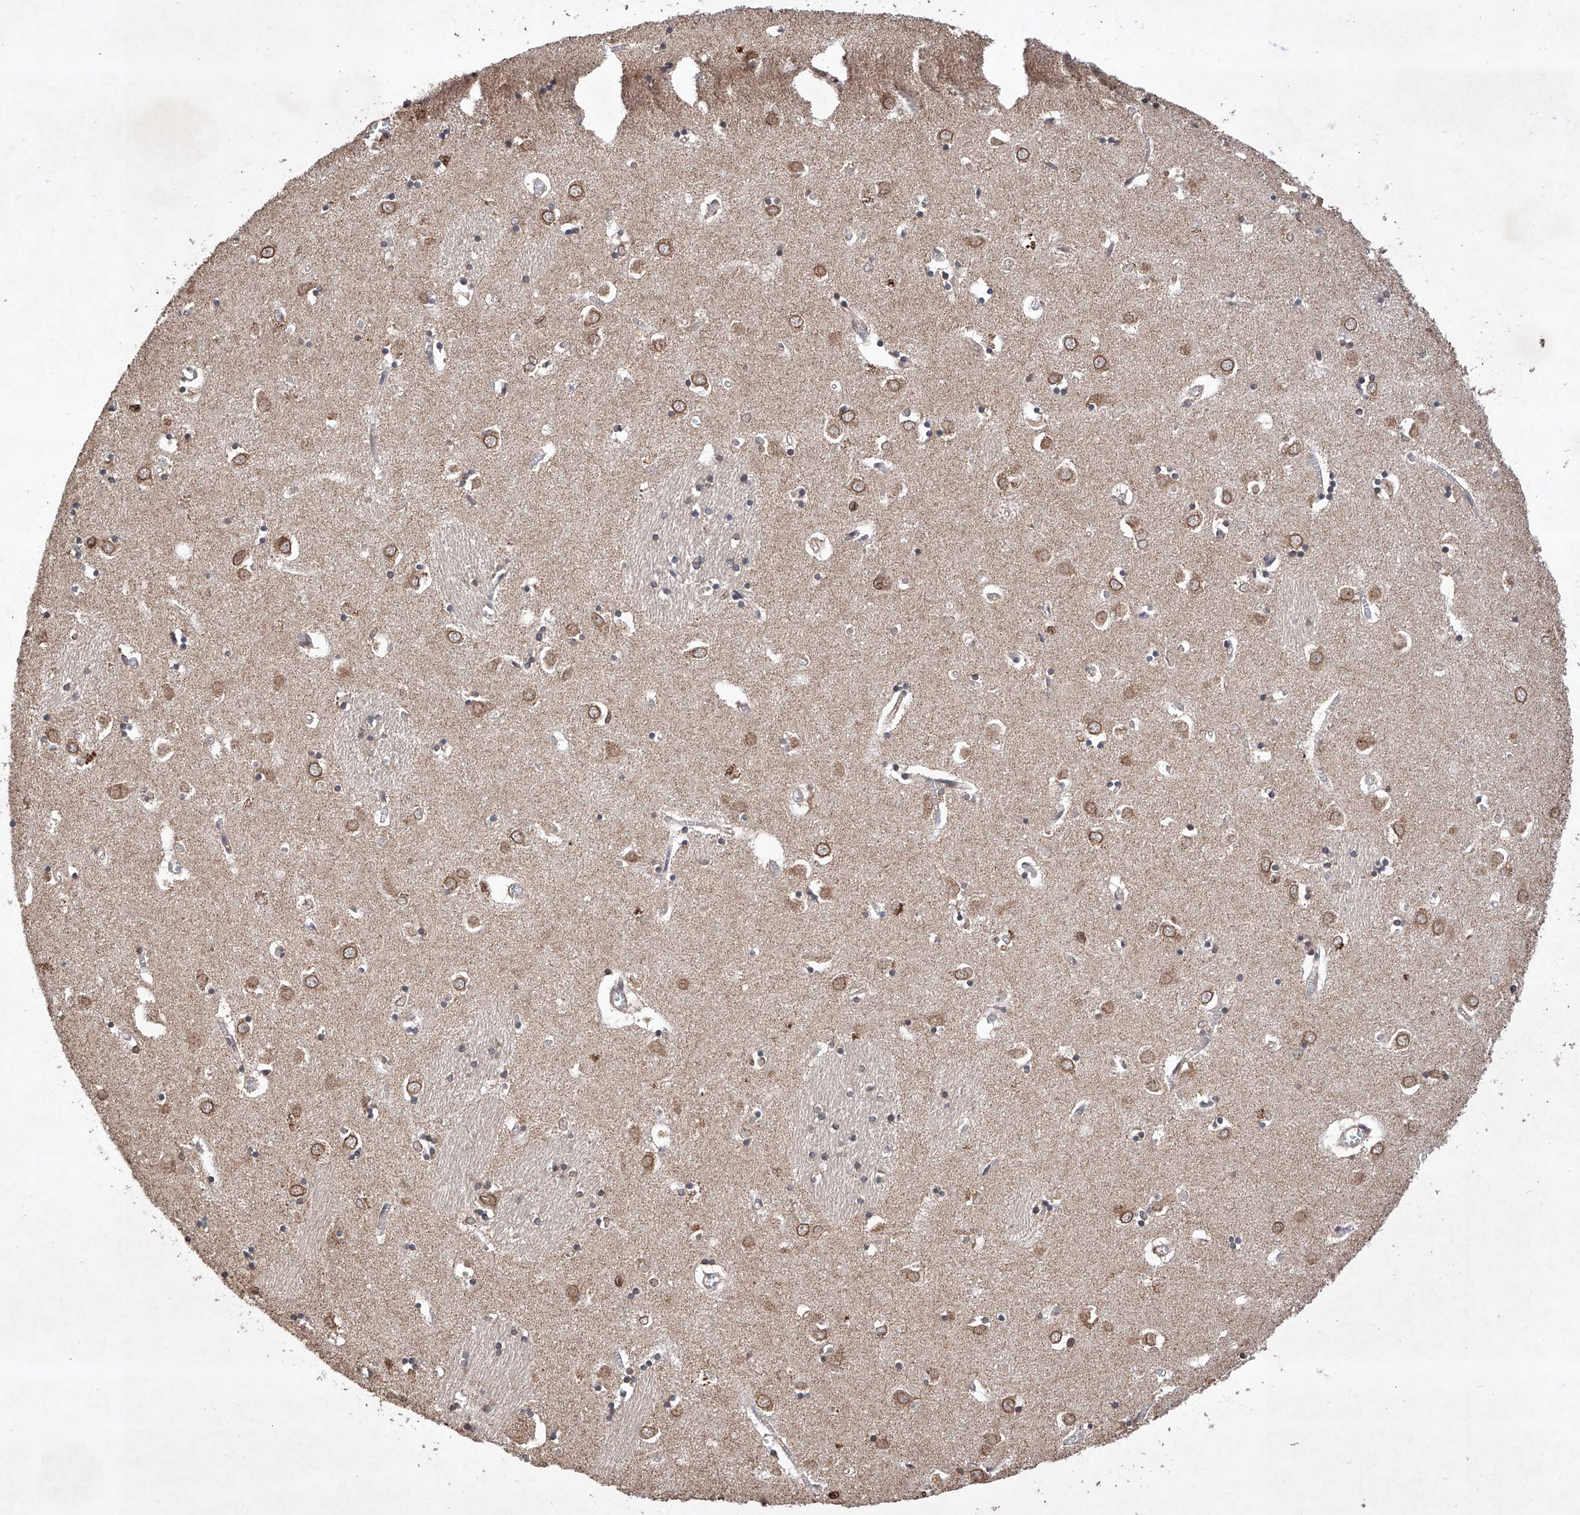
{"staining": {"intensity": "weak", "quantity": "25%-75%", "location": "cytoplasmic/membranous"}, "tissue": "caudate", "cell_type": "Glial cells", "image_type": "normal", "snomed": [{"axis": "morphology", "description": "Normal tissue, NOS"}, {"axis": "topography", "description": "Lateral ventricle wall"}], "caption": "The photomicrograph exhibits staining of normal caudate, revealing weak cytoplasmic/membranous protein positivity (brown color) within glial cells. (DAB = brown stain, brightfield microscopy at high magnification).", "gene": "LURAP1", "patient": {"sex": "male", "age": 70}}